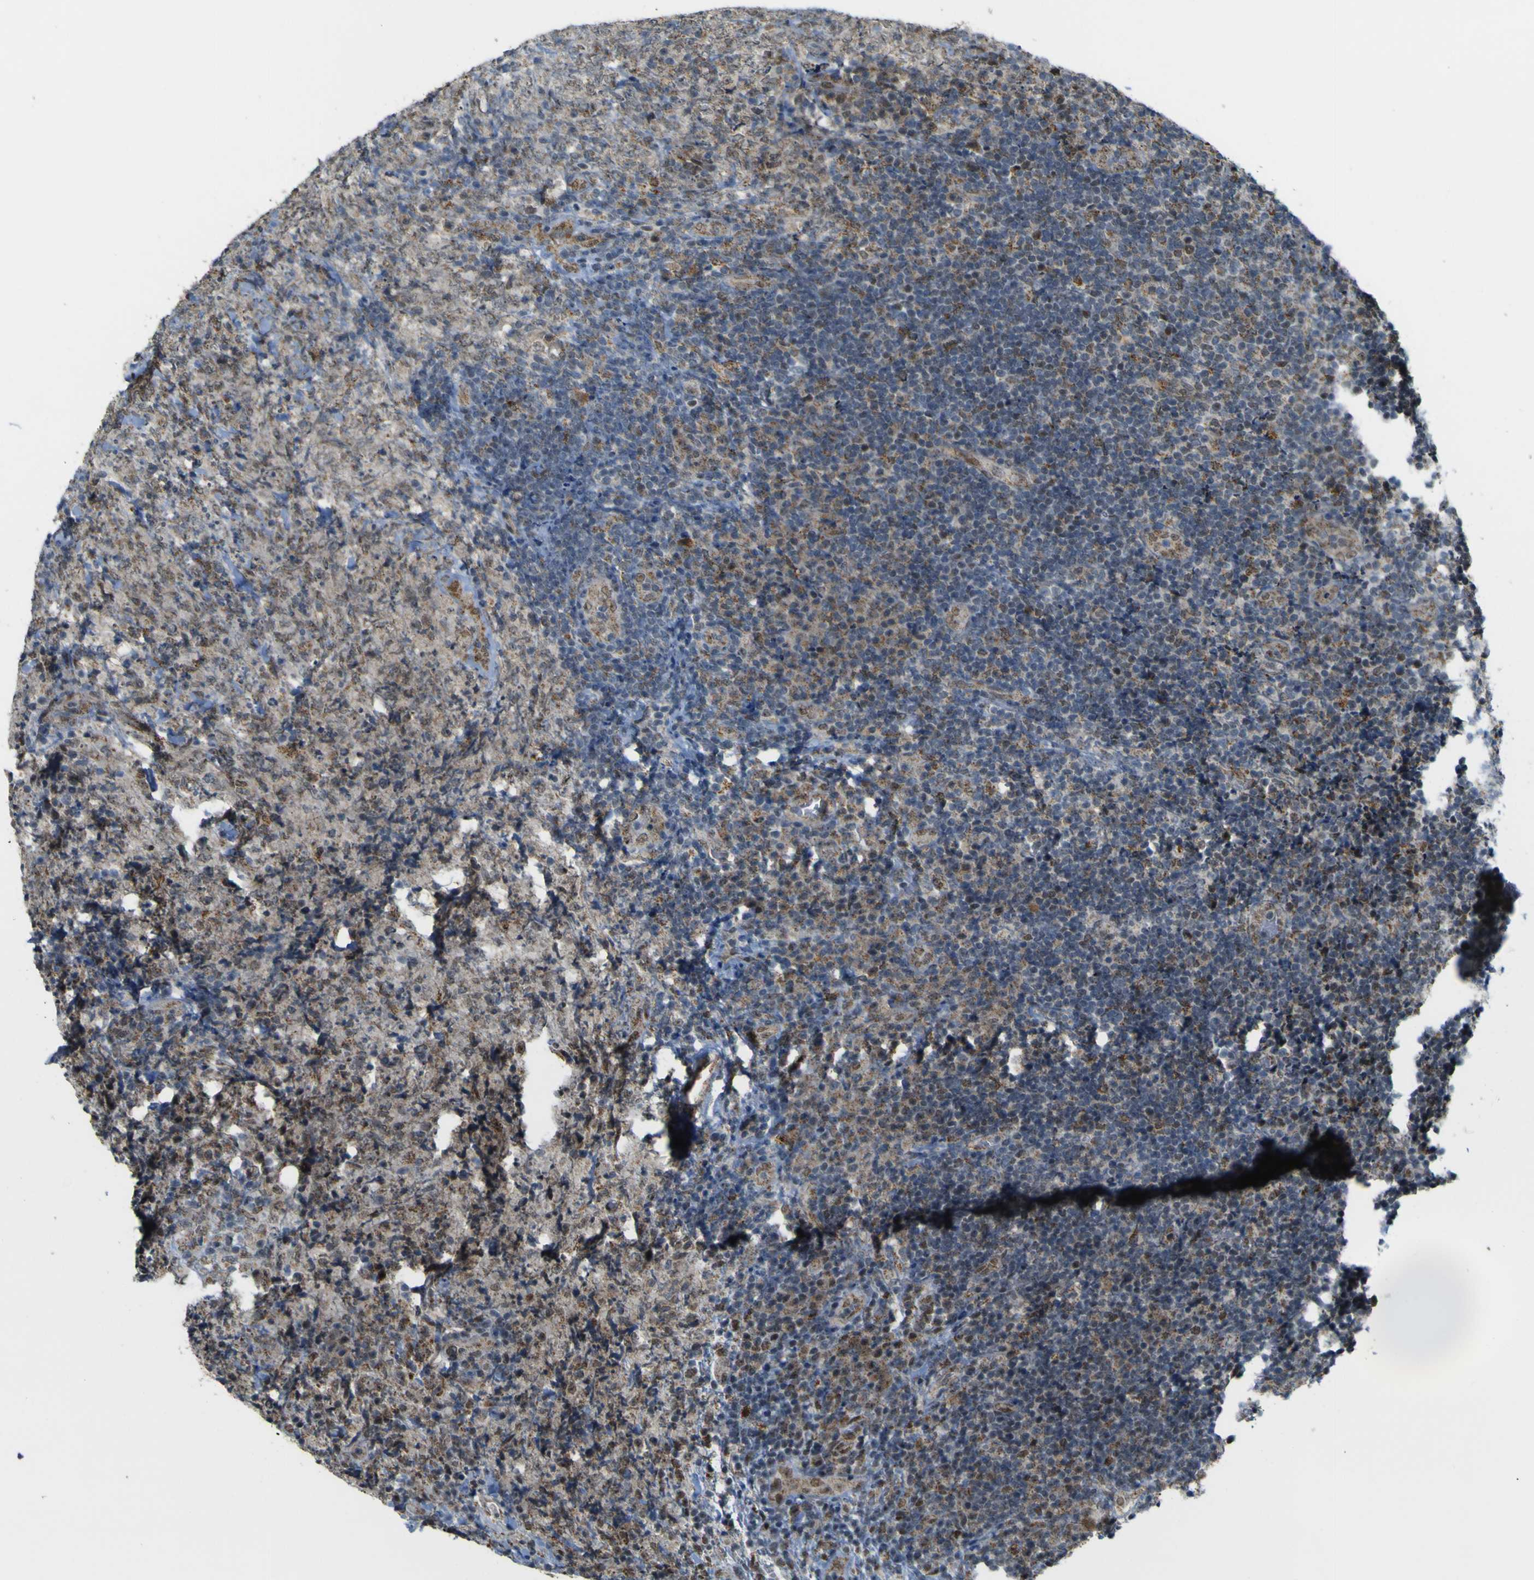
{"staining": {"intensity": "moderate", "quantity": "25%-75%", "location": "cytoplasmic/membranous,nuclear"}, "tissue": "lymphoma", "cell_type": "Tumor cells", "image_type": "cancer", "snomed": [{"axis": "morphology", "description": "Malignant lymphoma, non-Hodgkin's type, High grade"}, {"axis": "topography", "description": "Tonsil"}], "caption": "IHC staining of high-grade malignant lymphoma, non-Hodgkin's type, which shows medium levels of moderate cytoplasmic/membranous and nuclear staining in approximately 25%-75% of tumor cells indicating moderate cytoplasmic/membranous and nuclear protein positivity. The staining was performed using DAB (brown) for protein detection and nuclei were counterstained in hematoxylin (blue).", "gene": "ACBD5", "patient": {"sex": "female", "age": 36}}